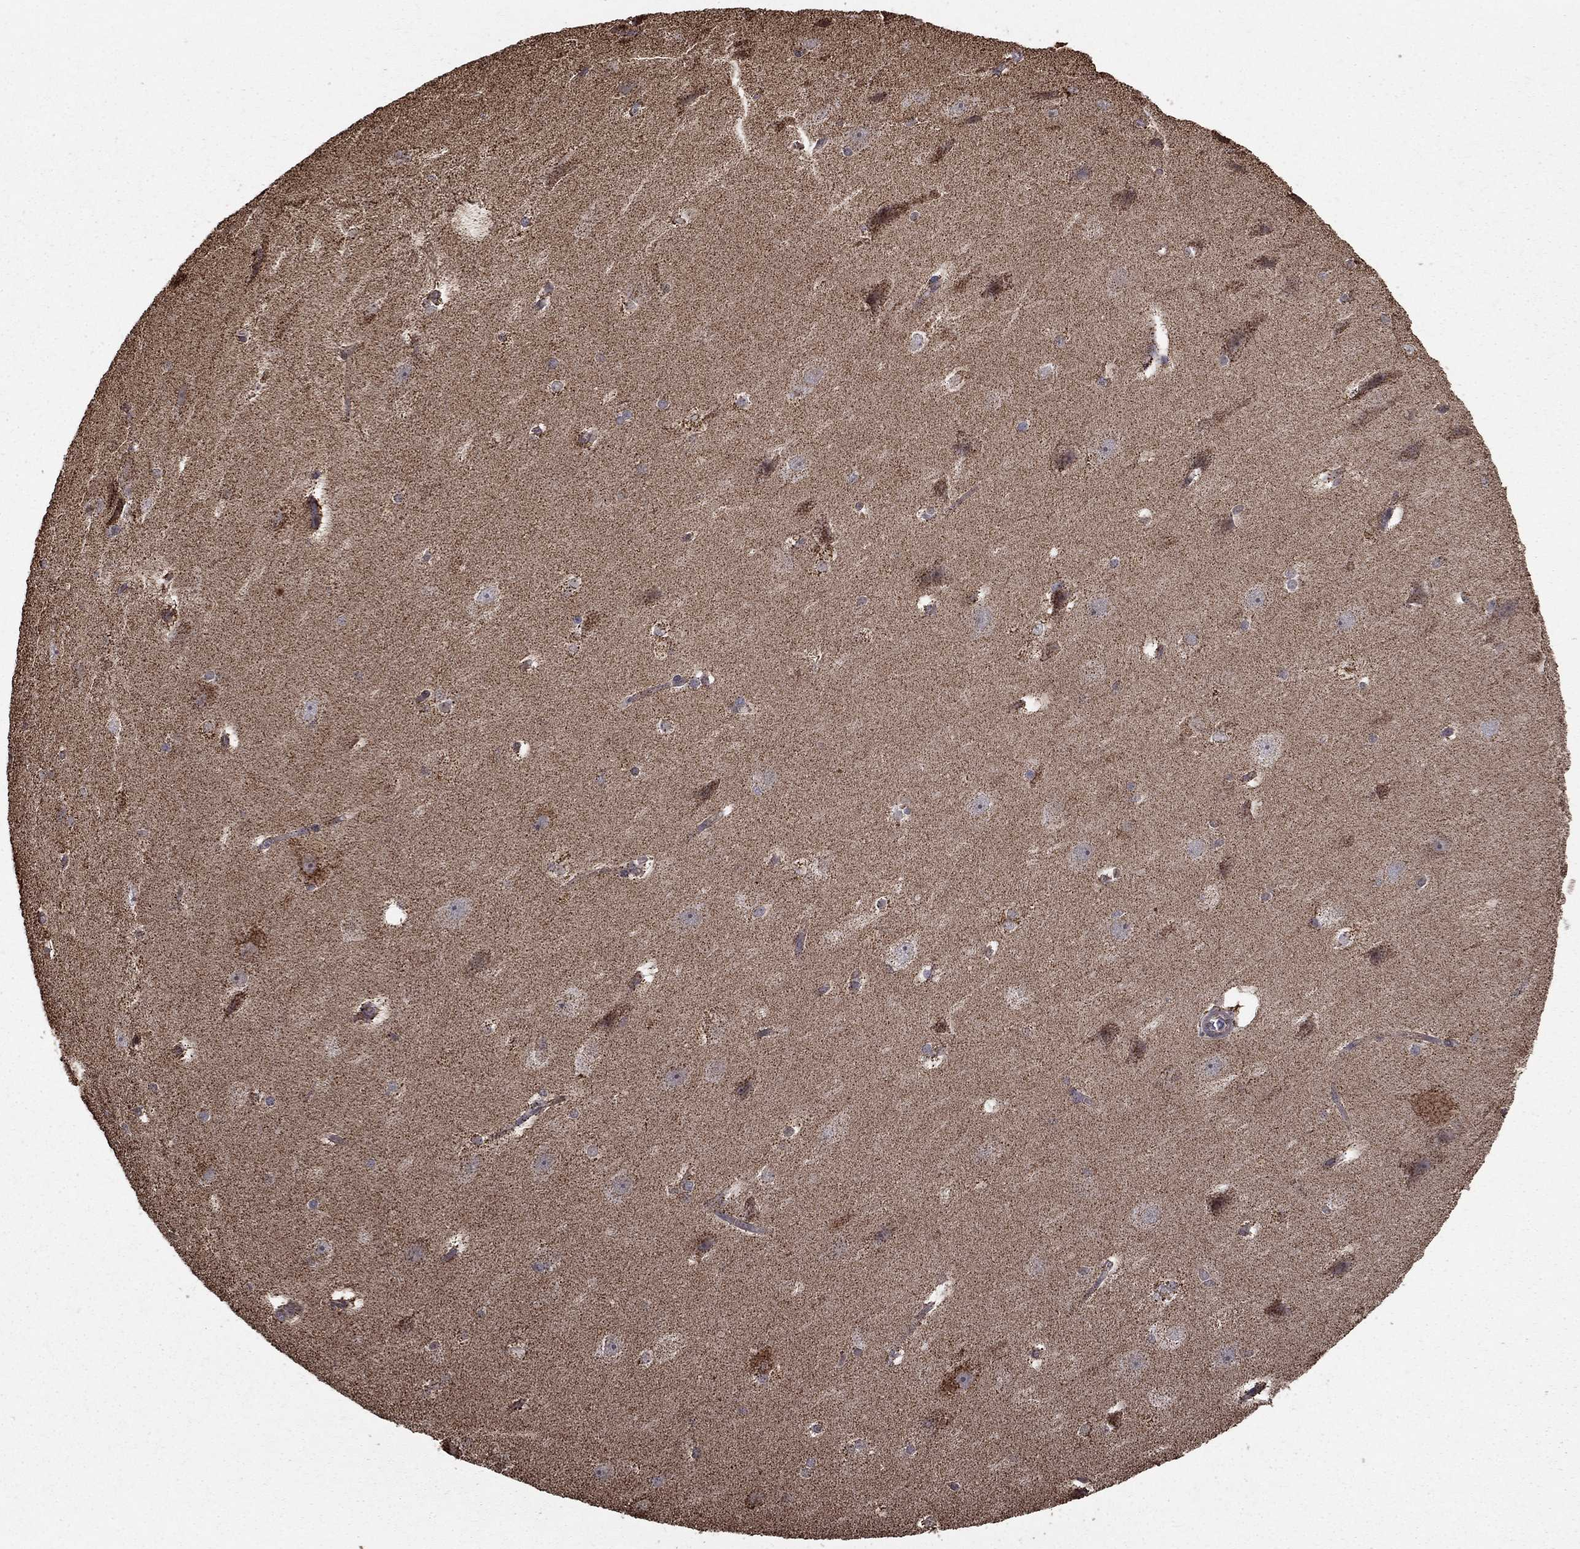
{"staining": {"intensity": "negative", "quantity": "none", "location": "none"}, "tissue": "hippocampus", "cell_type": "Glial cells", "image_type": "normal", "snomed": [{"axis": "morphology", "description": "Normal tissue, NOS"}, {"axis": "topography", "description": "Cerebral cortex"}, {"axis": "topography", "description": "Hippocampus"}], "caption": "Immunohistochemistry (IHC) histopathology image of normal hippocampus: hippocampus stained with DAB (3,3'-diaminobenzidine) shows no significant protein staining in glial cells.", "gene": "ACOT13", "patient": {"sex": "female", "age": 19}}